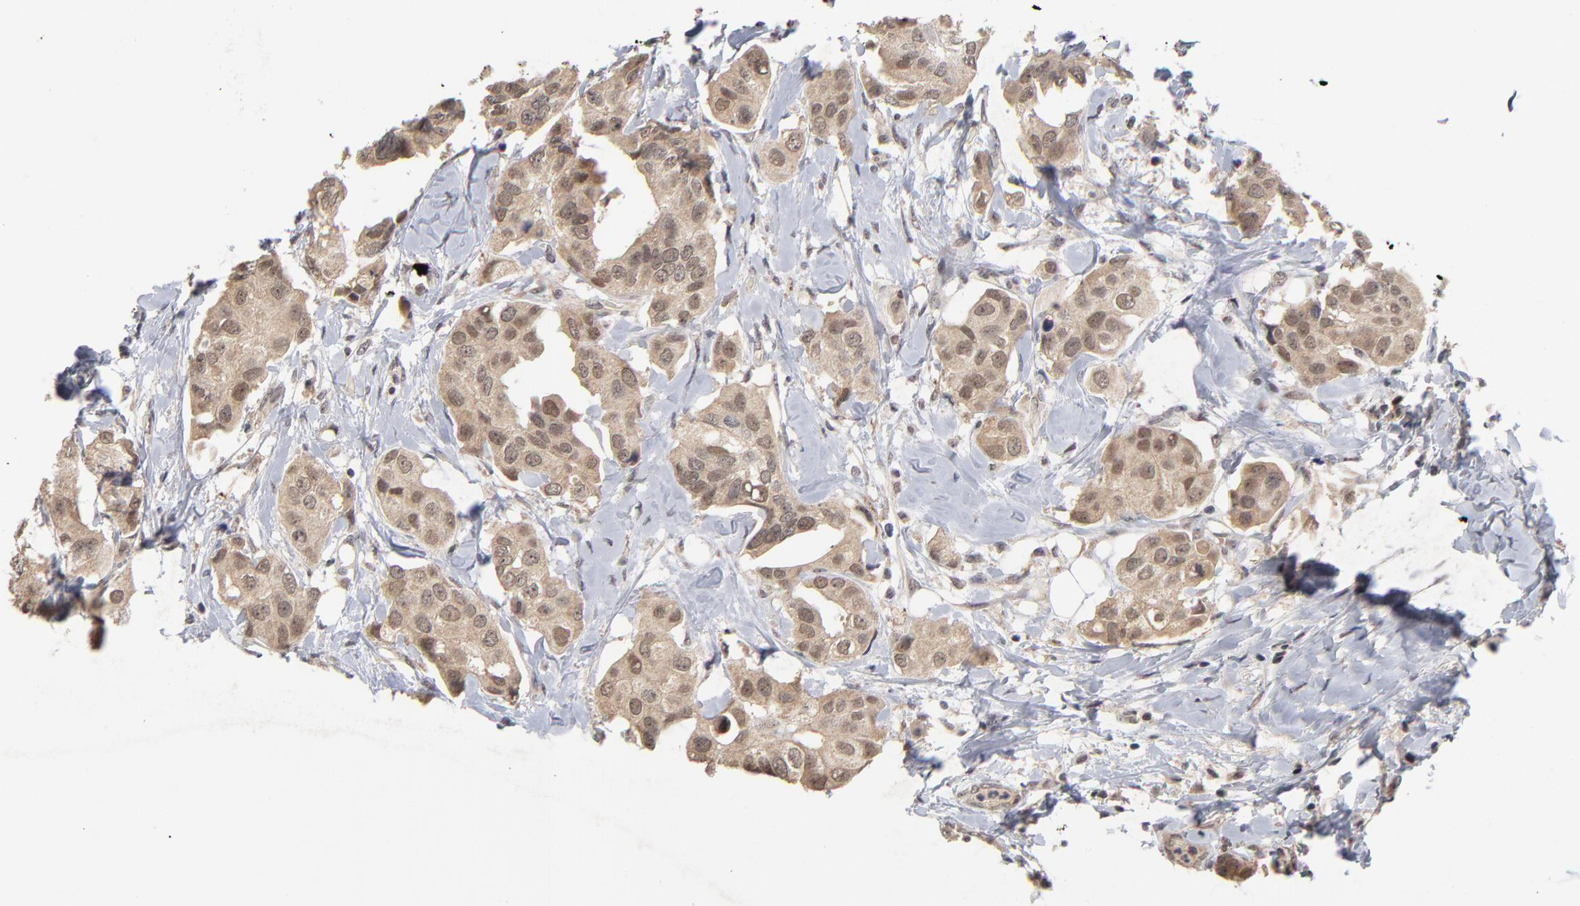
{"staining": {"intensity": "moderate", "quantity": ">75%", "location": "cytoplasmic/membranous,nuclear"}, "tissue": "breast cancer", "cell_type": "Tumor cells", "image_type": "cancer", "snomed": [{"axis": "morphology", "description": "Duct carcinoma"}, {"axis": "topography", "description": "Breast"}], "caption": "Approximately >75% of tumor cells in breast cancer exhibit moderate cytoplasmic/membranous and nuclear protein positivity as visualized by brown immunohistochemical staining.", "gene": "WSB1", "patient": {"sex": "female", "age": 40}}